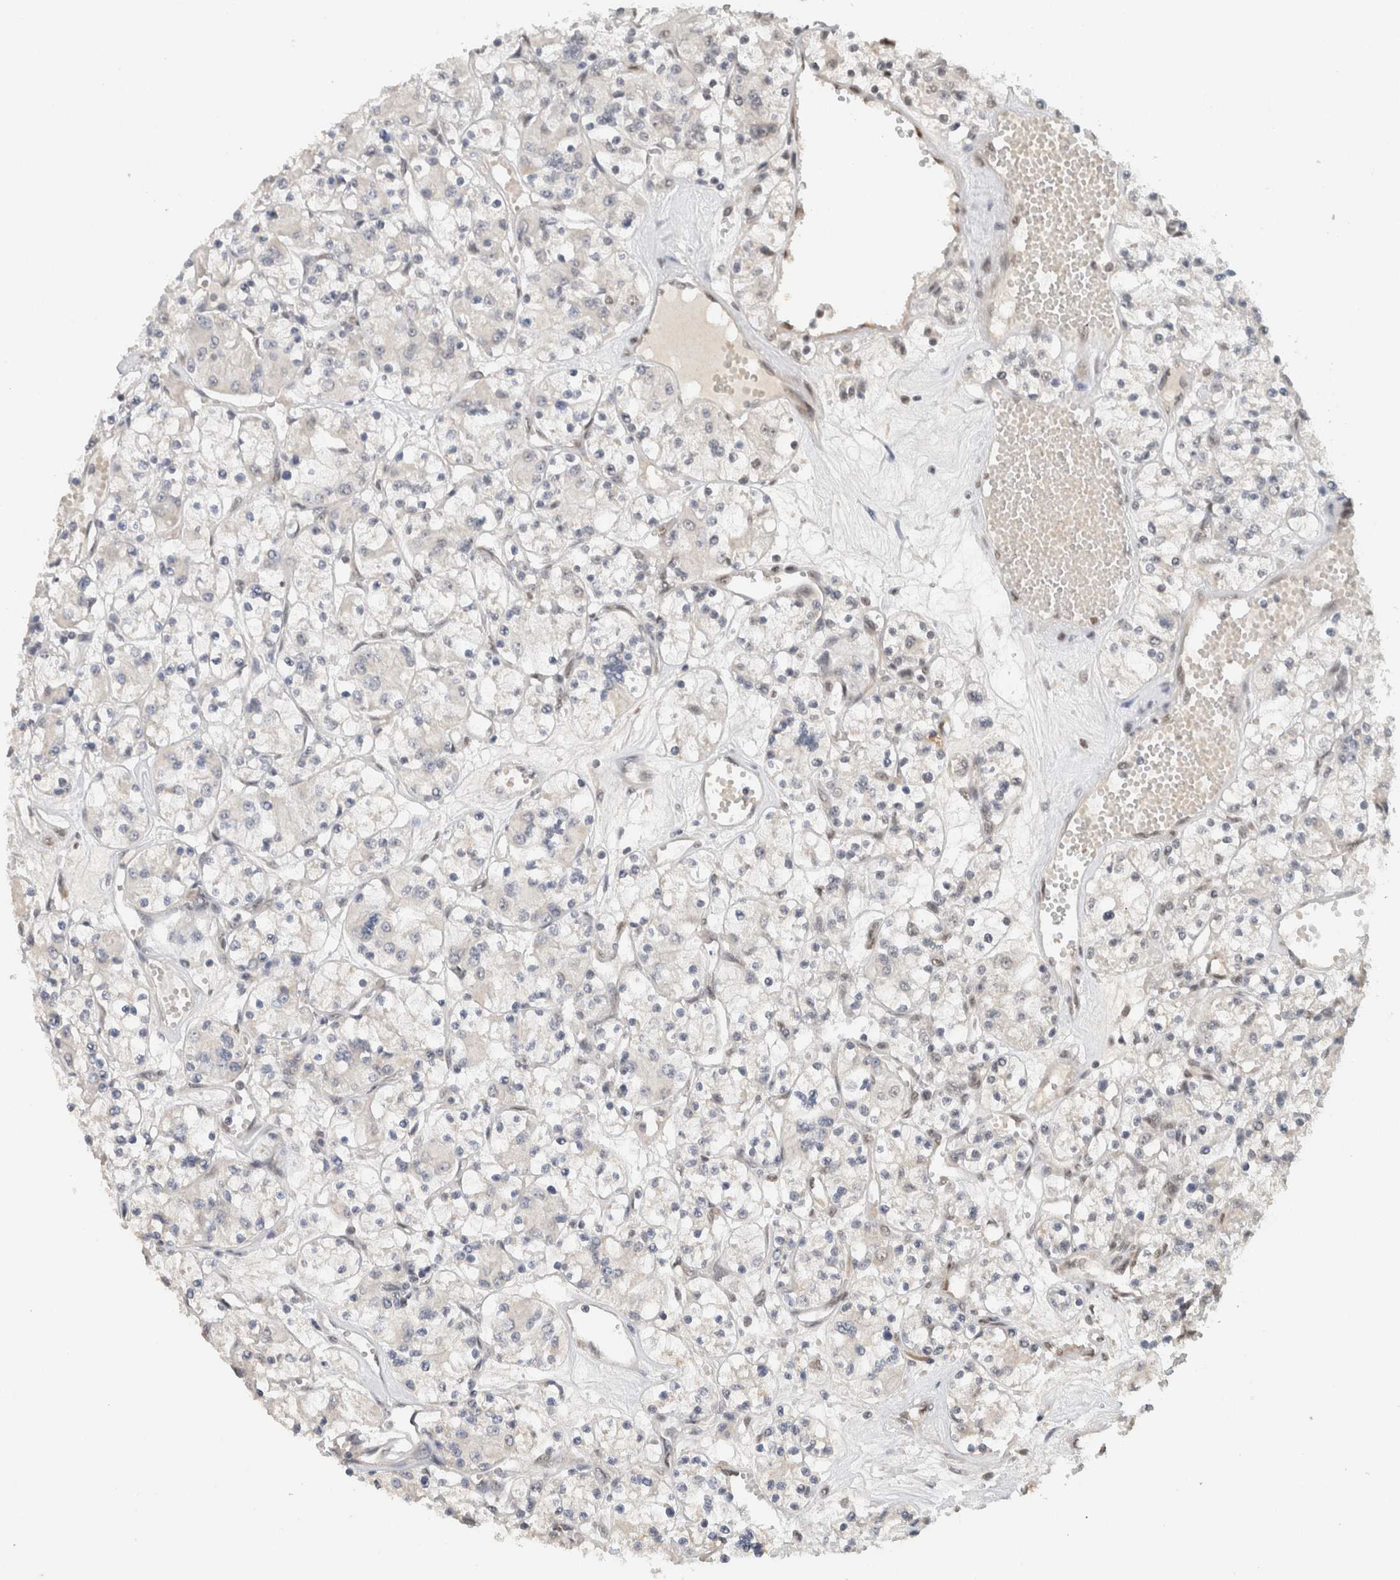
{"staining": {"intensity": "negative", "quantity": "none", "location": "none"}, "tissue": "renal cancer", "cell_type": "Tumor cells", "image_type": "cancer", "snomed": [{"axis": "morphology", "description": "Adenocarcinoma, NOS"}, {"axis": "topography", "description": "Kidney"}], "caption": "There is no significant expression in tumor cells of renal cancer.", "gene": "DDX42", "patient": {"sex": "female", "age": 59}}